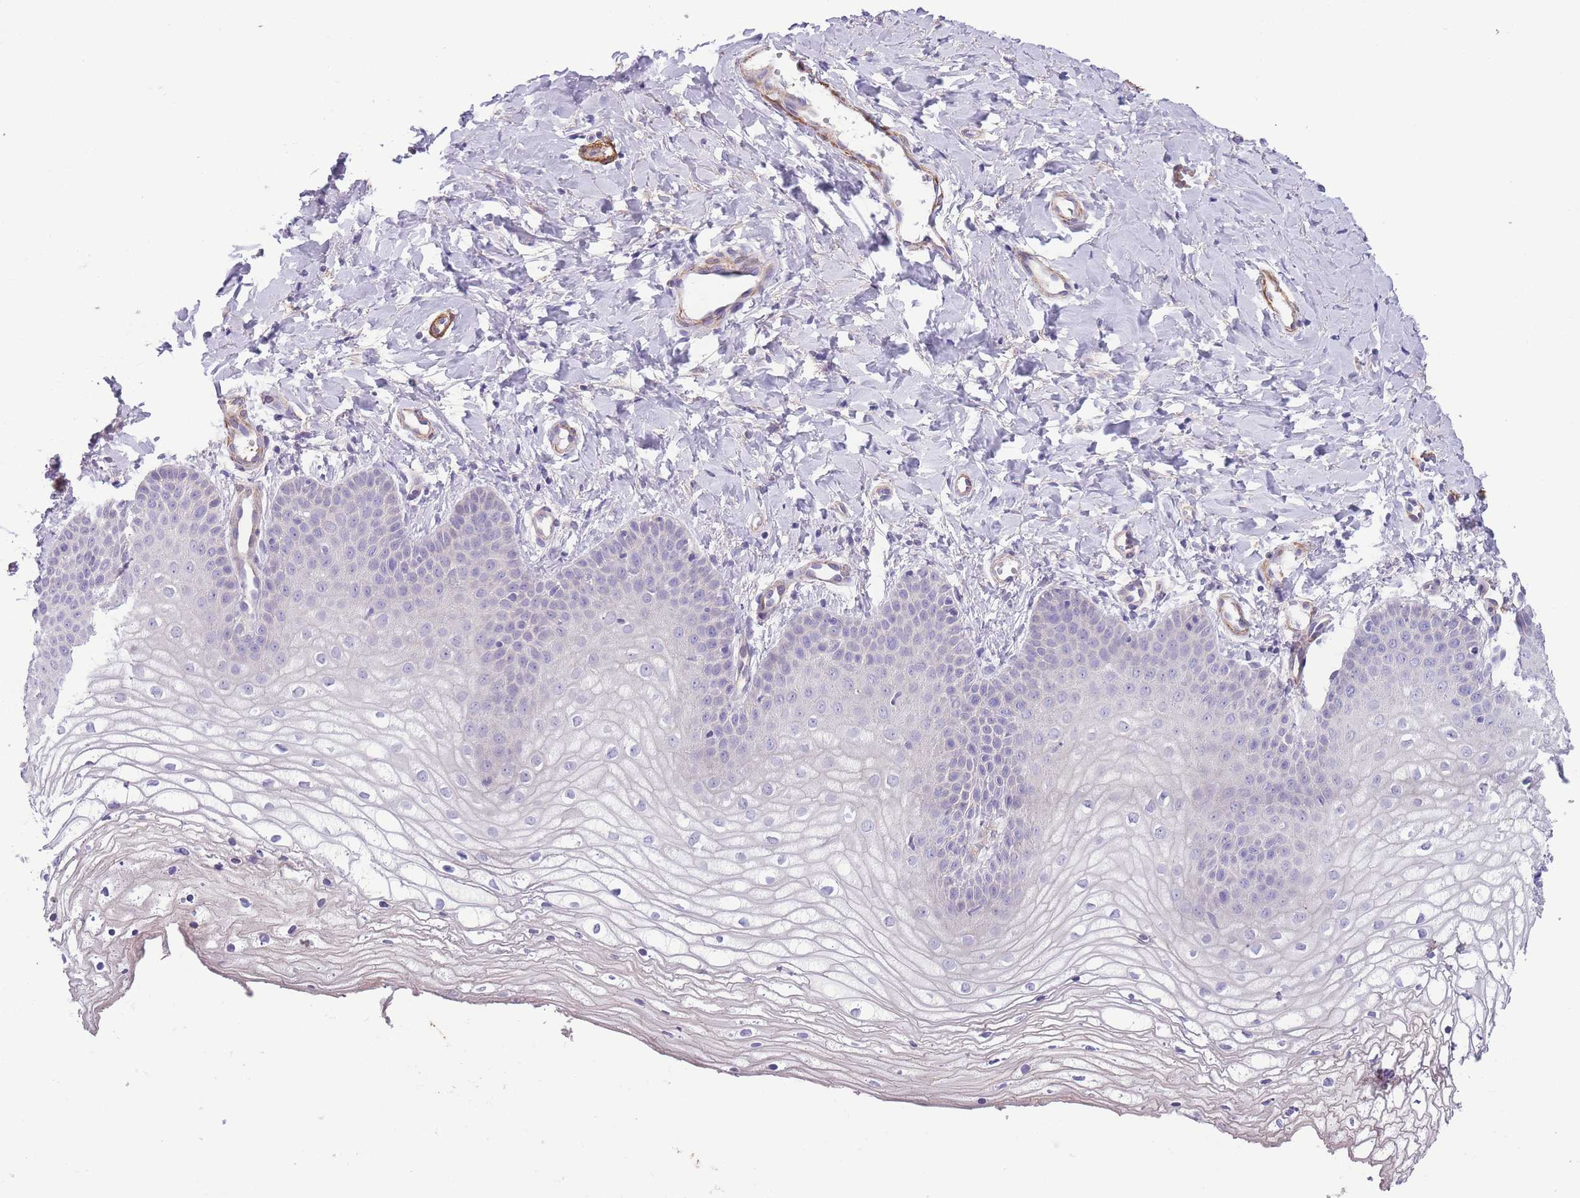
{"staining": {"intensity": "negative", "quantity": "none", "location": "none"}, "tissue": "vagina", "cell_type": "Squamous epithelial cells", "image_type": "normal", "snomed": [{"axis": "morphology", "description": "Normal tissue, NOS"}, {"axis": "topography", "description": "Vagina"}], "caption": "This is a histopathology image of immunohistochemistry staining of unremarkable vagina, which shows no staining in squamous epithelial cells. (DAB (3,3'-diaminobenzidine) IHC with hematoxylin counter stain).", "gene": "FAM124A", "patient": {"sex": "female", "age": 68}}